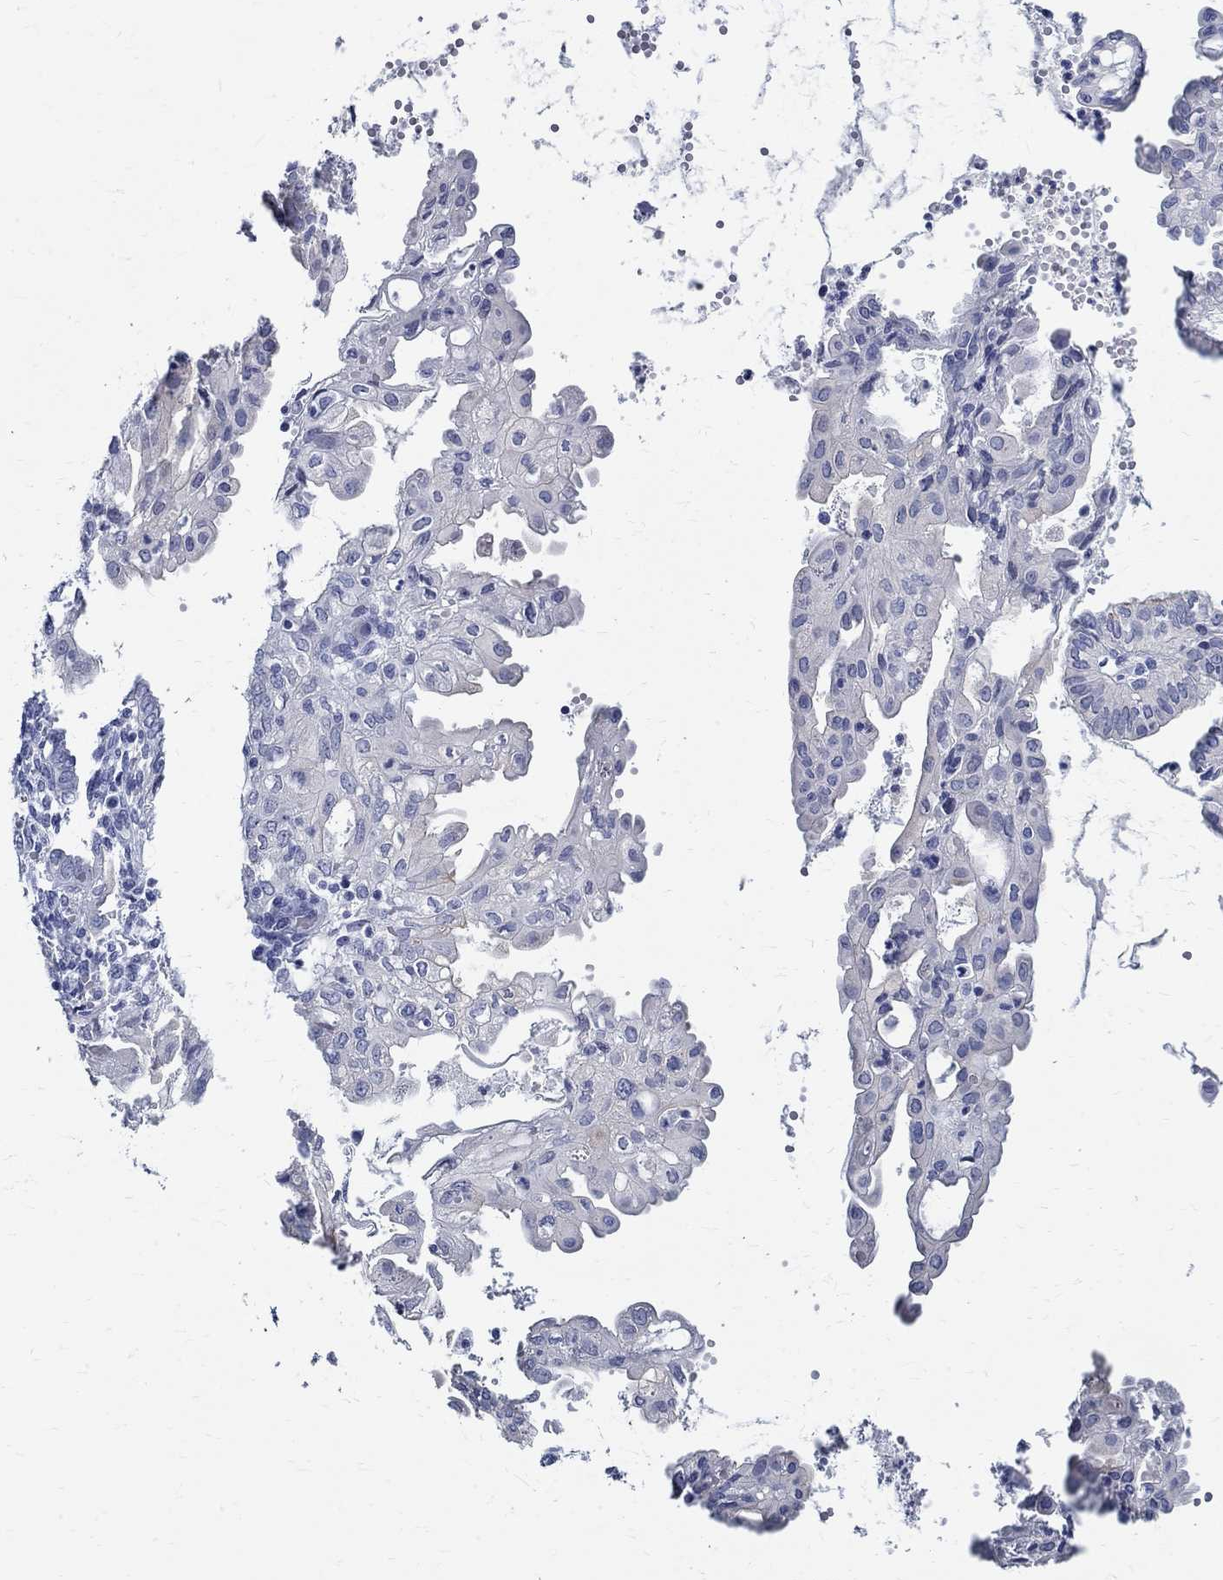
{"staining": {"intensity": "negative", "quantity": "none", "location": "none"}, "tissue": "endometrial cancer", "cell_type": "Tumor cells", "image_type": "cancer", "snomed": [{"axis": "morphology", "description": "Adenocarcinoma, NOS"}, {"axis": "topography", "description": "Endometrium"}], "caption": "Tumor cells are negative for protein expression in human endometrial cancer (adenocarcinoma). (Brightfield microscopy of DAB (3,3'-diaminobenzidine) immunohistochemistry (IHC) at high magnification).", "gene": "BSPRY", "patient": {"sex": "female", "age": 68}}